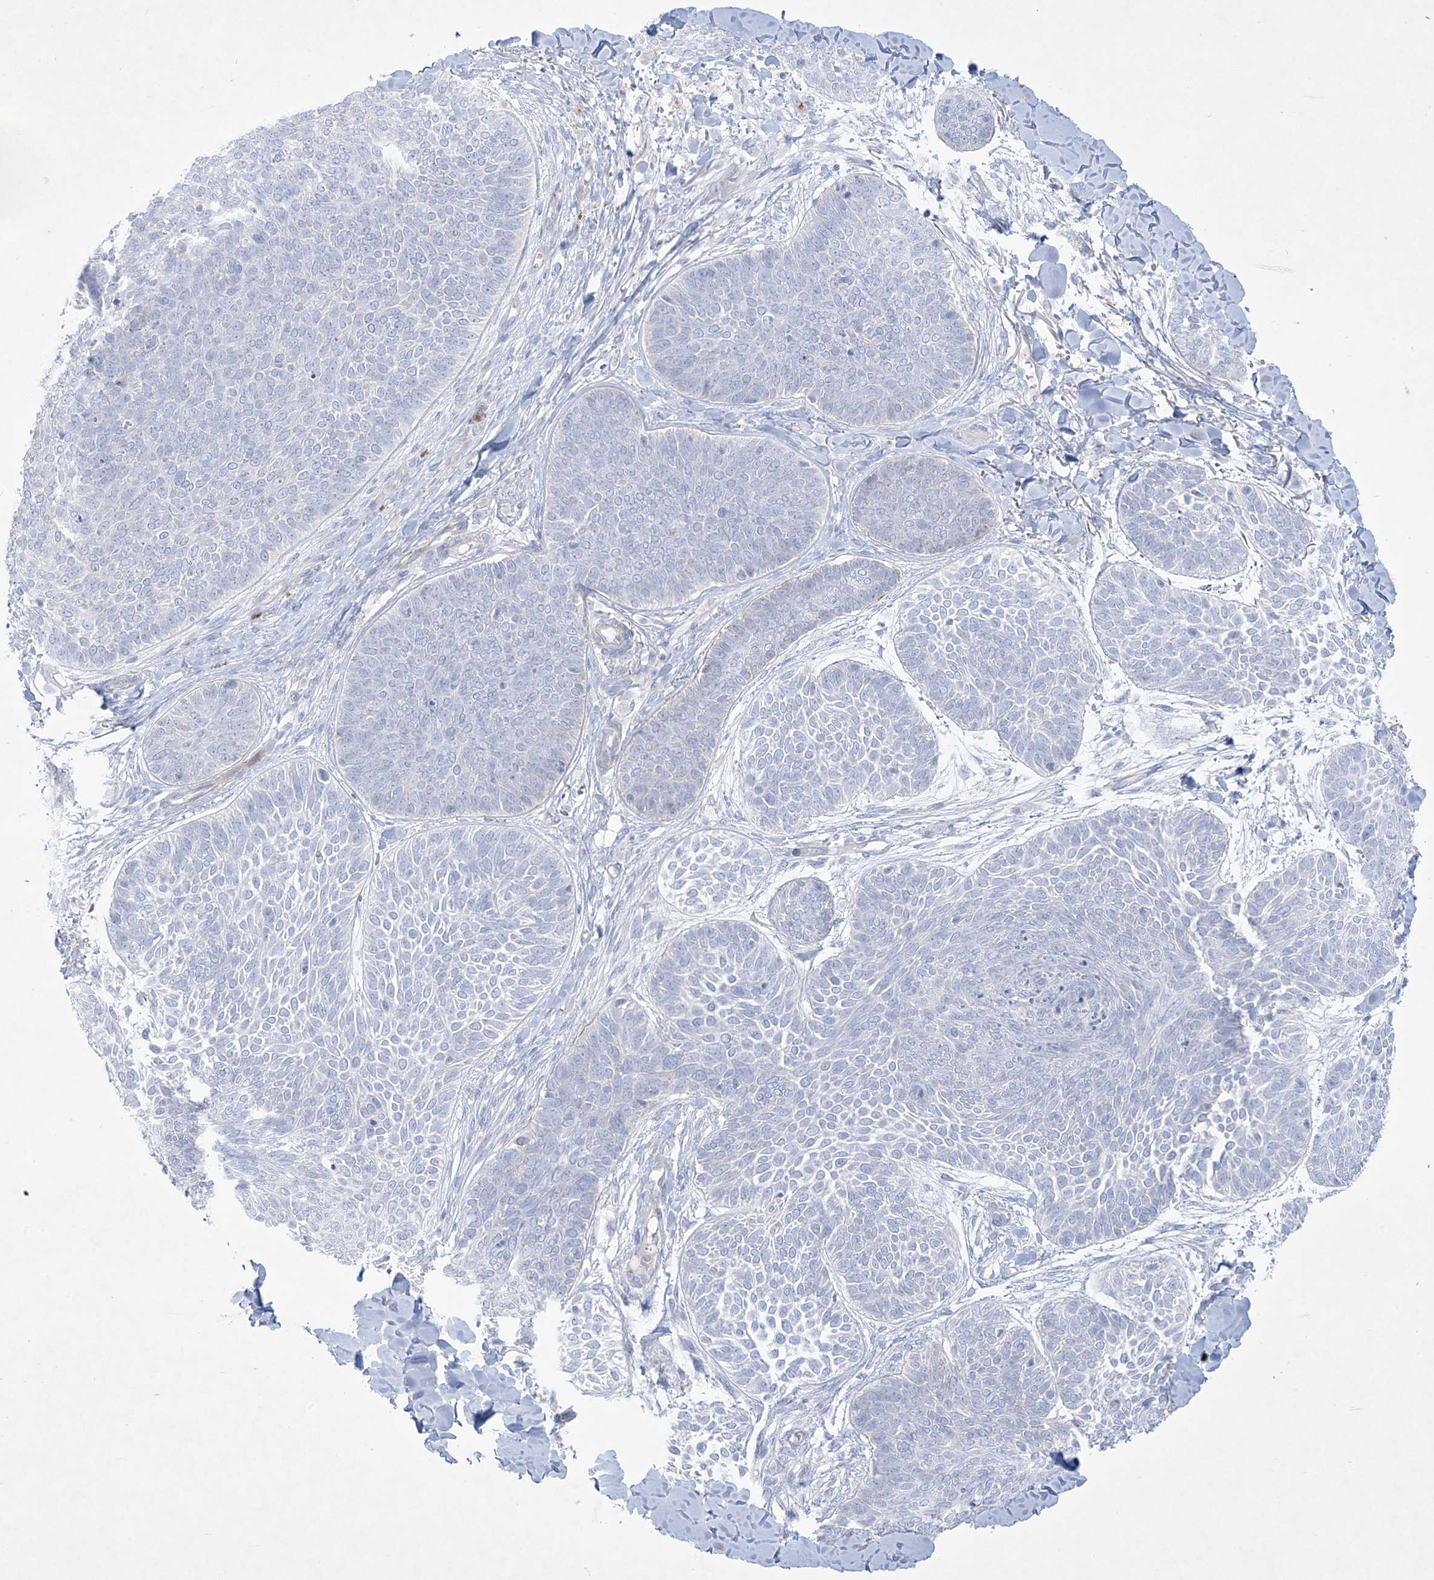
{"staining": {"intensity": "negative", "quantity": "none", "location": "none"}, "tissue": "skin cancer", "cell_type": "Tumor cells", "image_type": "cancer", "snomed": [{"axis": "morphology", "description": "Basal cell carcinoma"}, {"axis": "topography", "description": "Skin"}], "caption": "This is a image of IHC staining of basal cell carcinoma (skin), which shows no positivity in tumor cells. (Stains: DAB immunohistochemistry with hematoxylin counter stain, Microscopy: brightfield microscopy at high magnification).", "gene": "B3GNT7", "patient": {"sex": "male", "age": 85}}